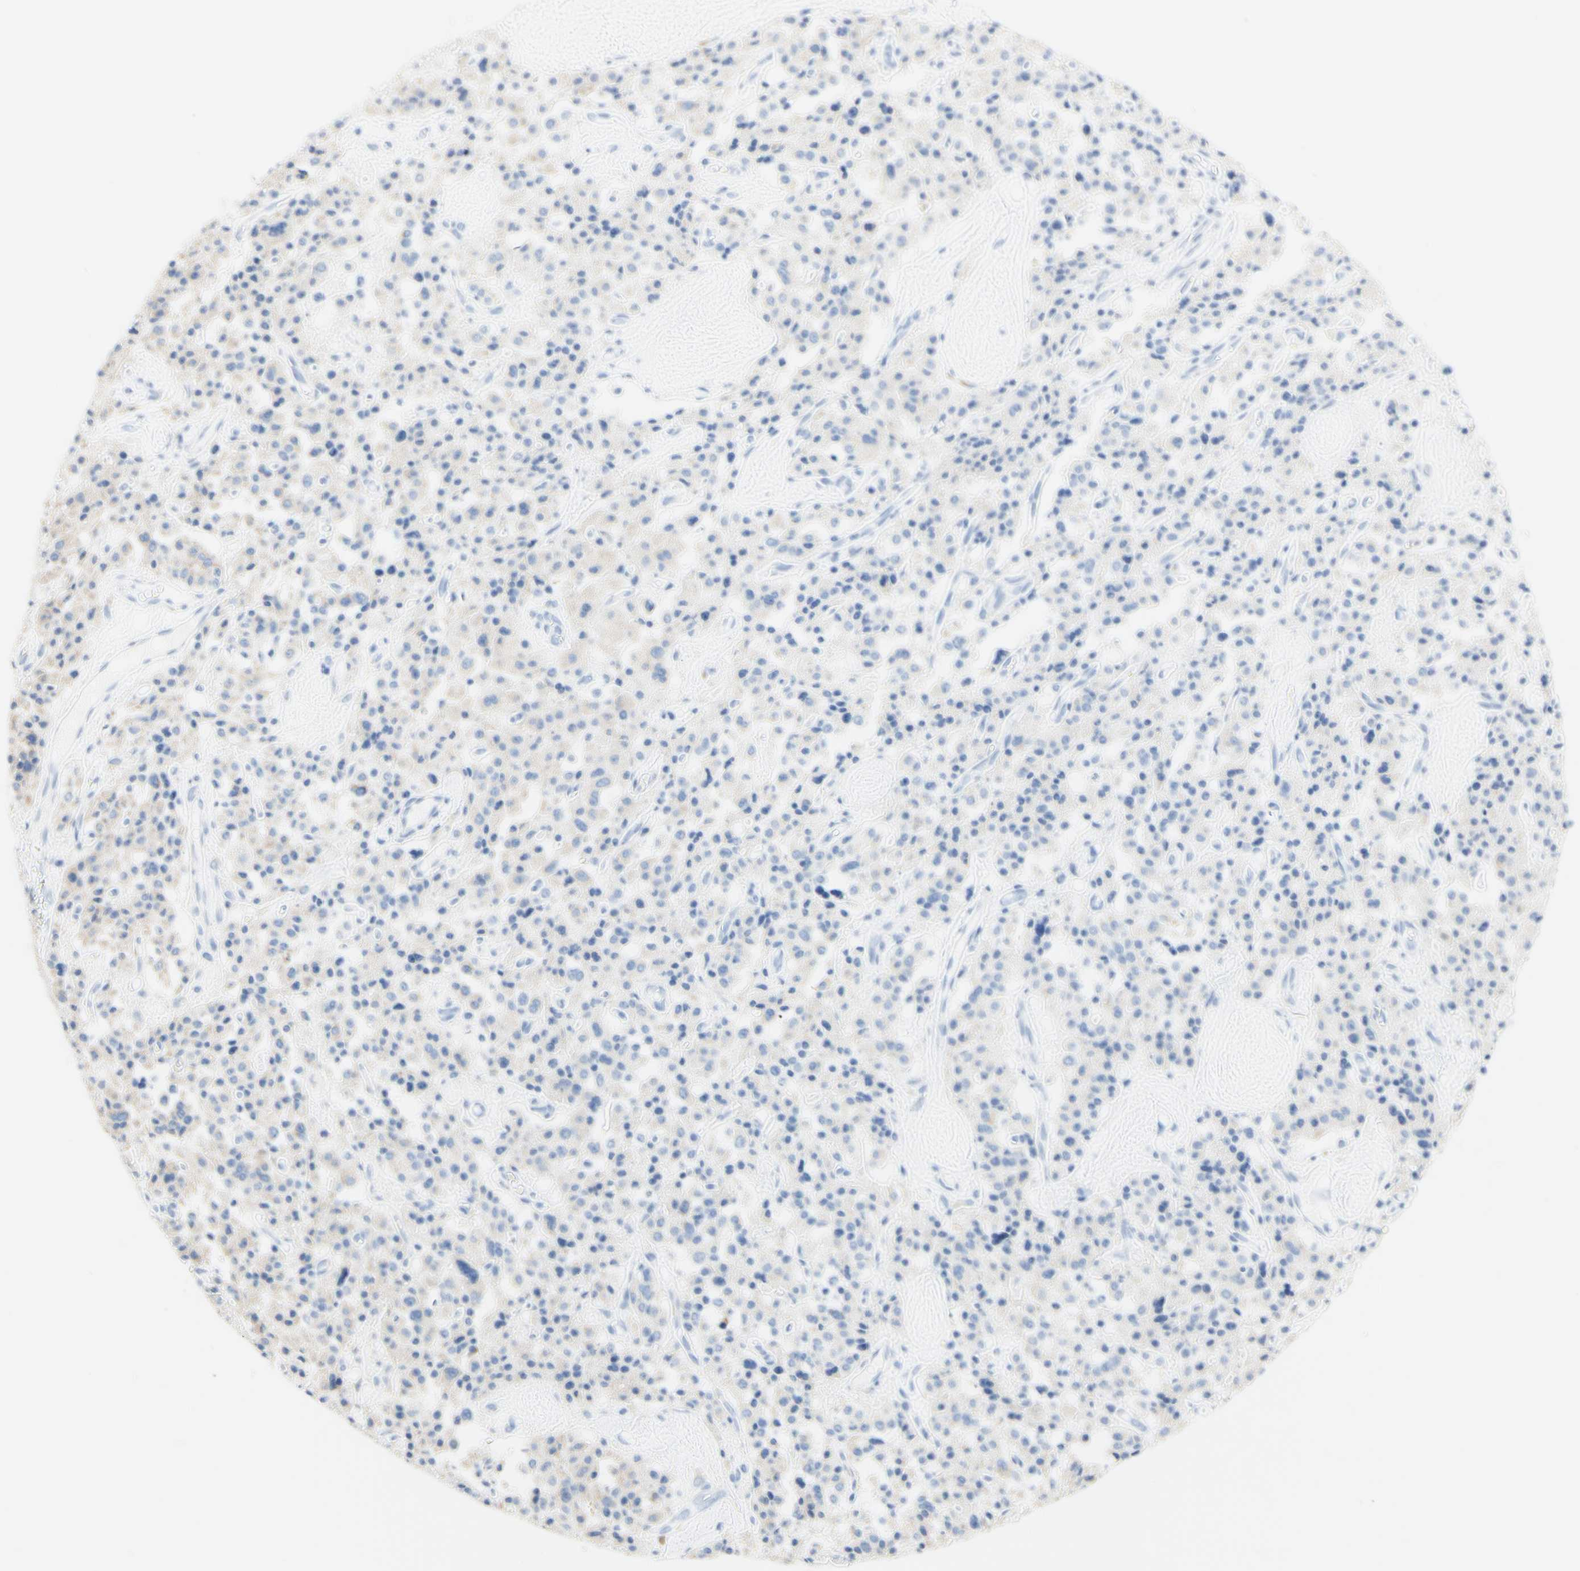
{"staining": {"intensity": "weak", "quantity": "25%-75%", "location": "cytoplasmic/membranous"}, "tissue": "carcinoid", "cell_type": "Tumor cells", "image_type": "cancer", "snomed": [{"axis": "morphology", "description": "Carcinoid, malignant, NOS"}, {"axis": "topography", "description": "Lung"}], "caption": "This photomicrograph demonstrates carcinoid stained with immunohistochemistry to label a protein in brown. The cytoplasmic/membranous of tumor cells show weak positivity for the protein. Nuclei are counter-stained blue.", "gene": "AGPAT5", "patient": {"sex": "male", "age": 30}}